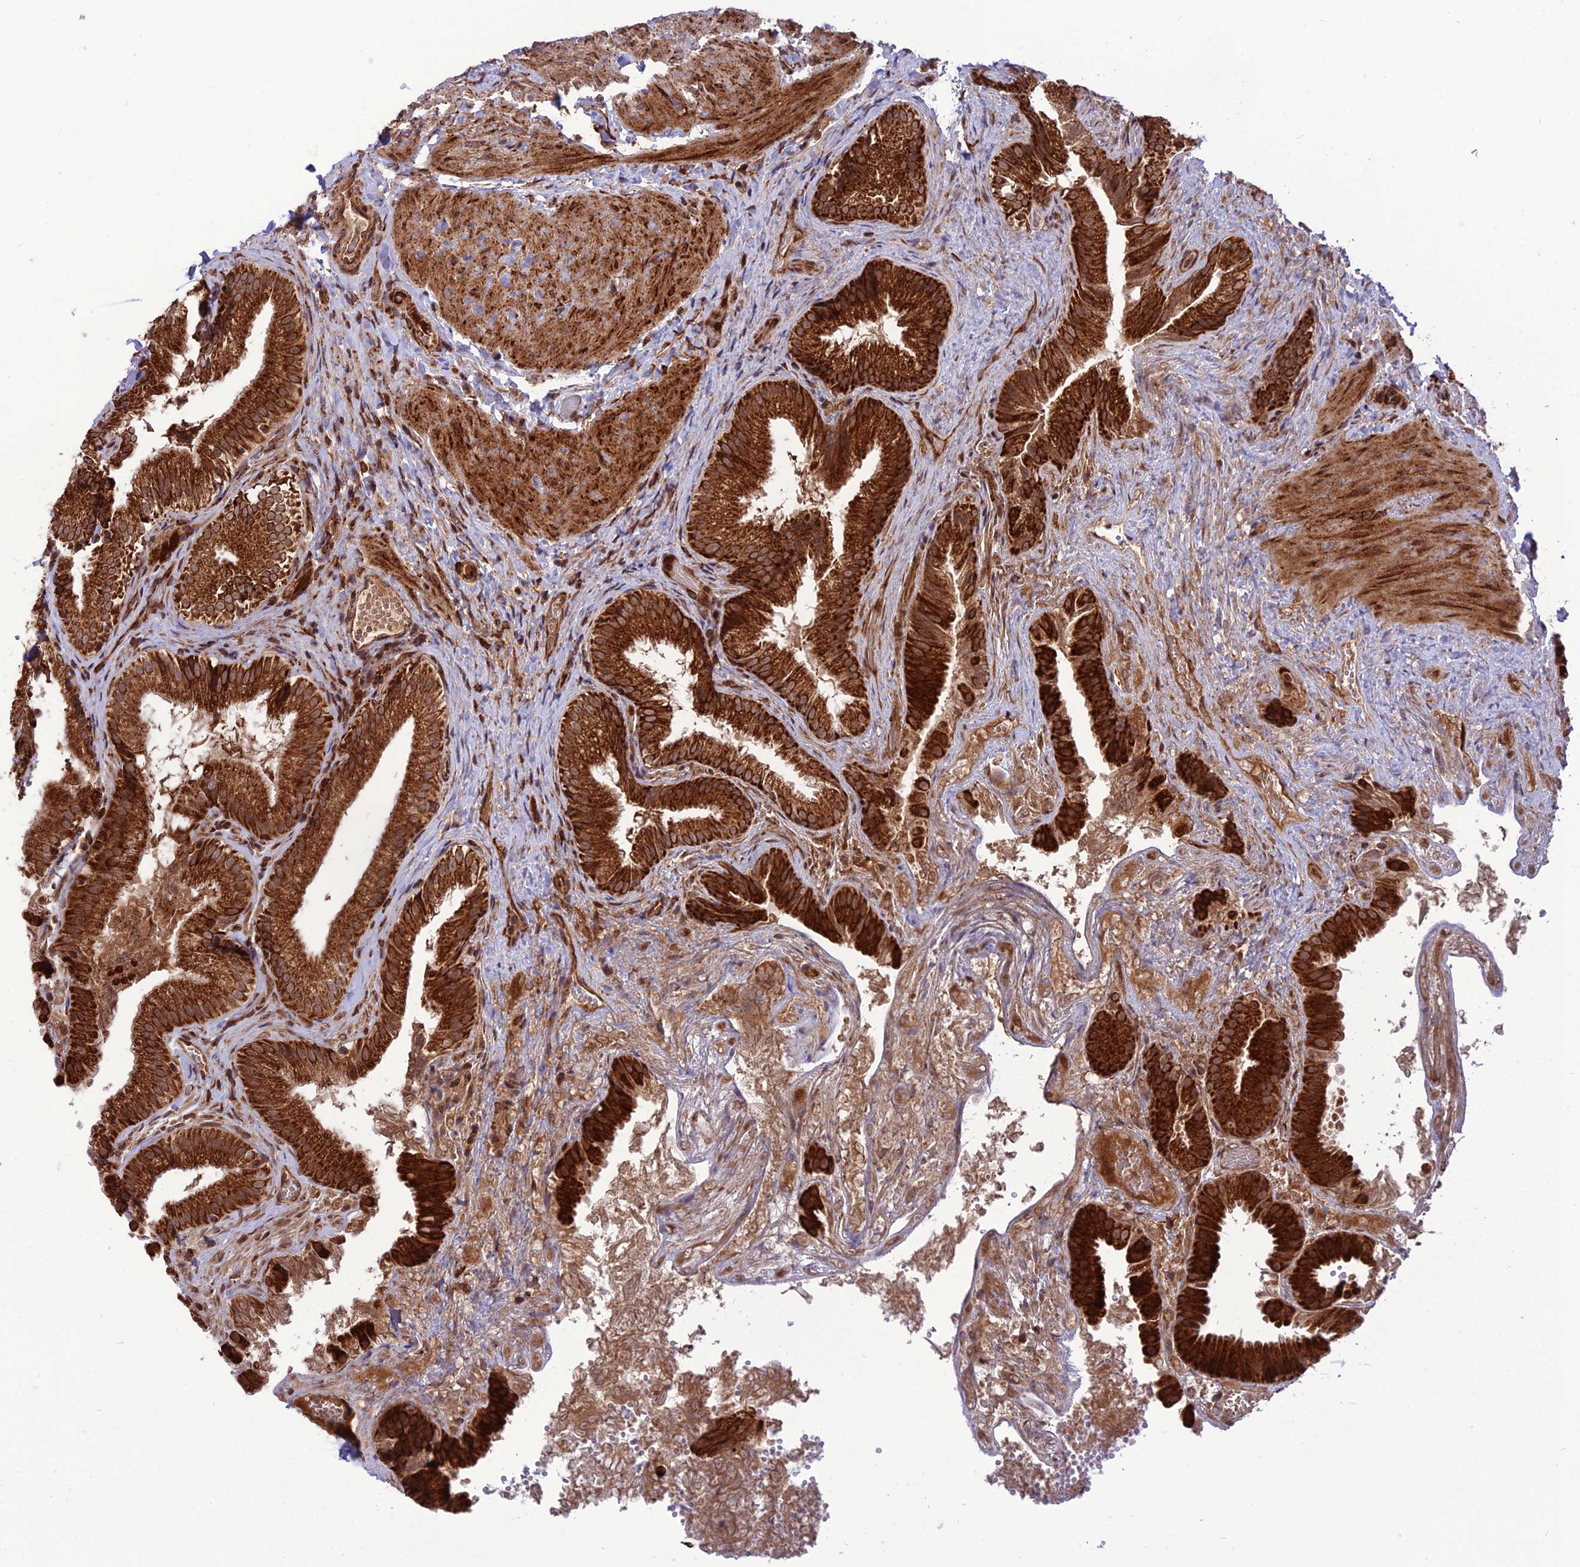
{"staining": {"intensity": "strong", "quantity": ">75%", "location": "cytoplasmic/membranous"}, "tissue": "gallbladder", "cell_type": "Glandular cells", "image_type": "normal", "snomed": [{"axis": "morphology", "description": "Normal tissue, NOS"}, {"axis": "topography", "description": "Gallbladder"}], "caption": "IHC of normal human gallbladder displays high levels of strong cytoplasmic/membranous positivity in approximately >75% of glandular cells.", "gene": "CRTAP", "patient": {"sex": "female", "age": 30}}